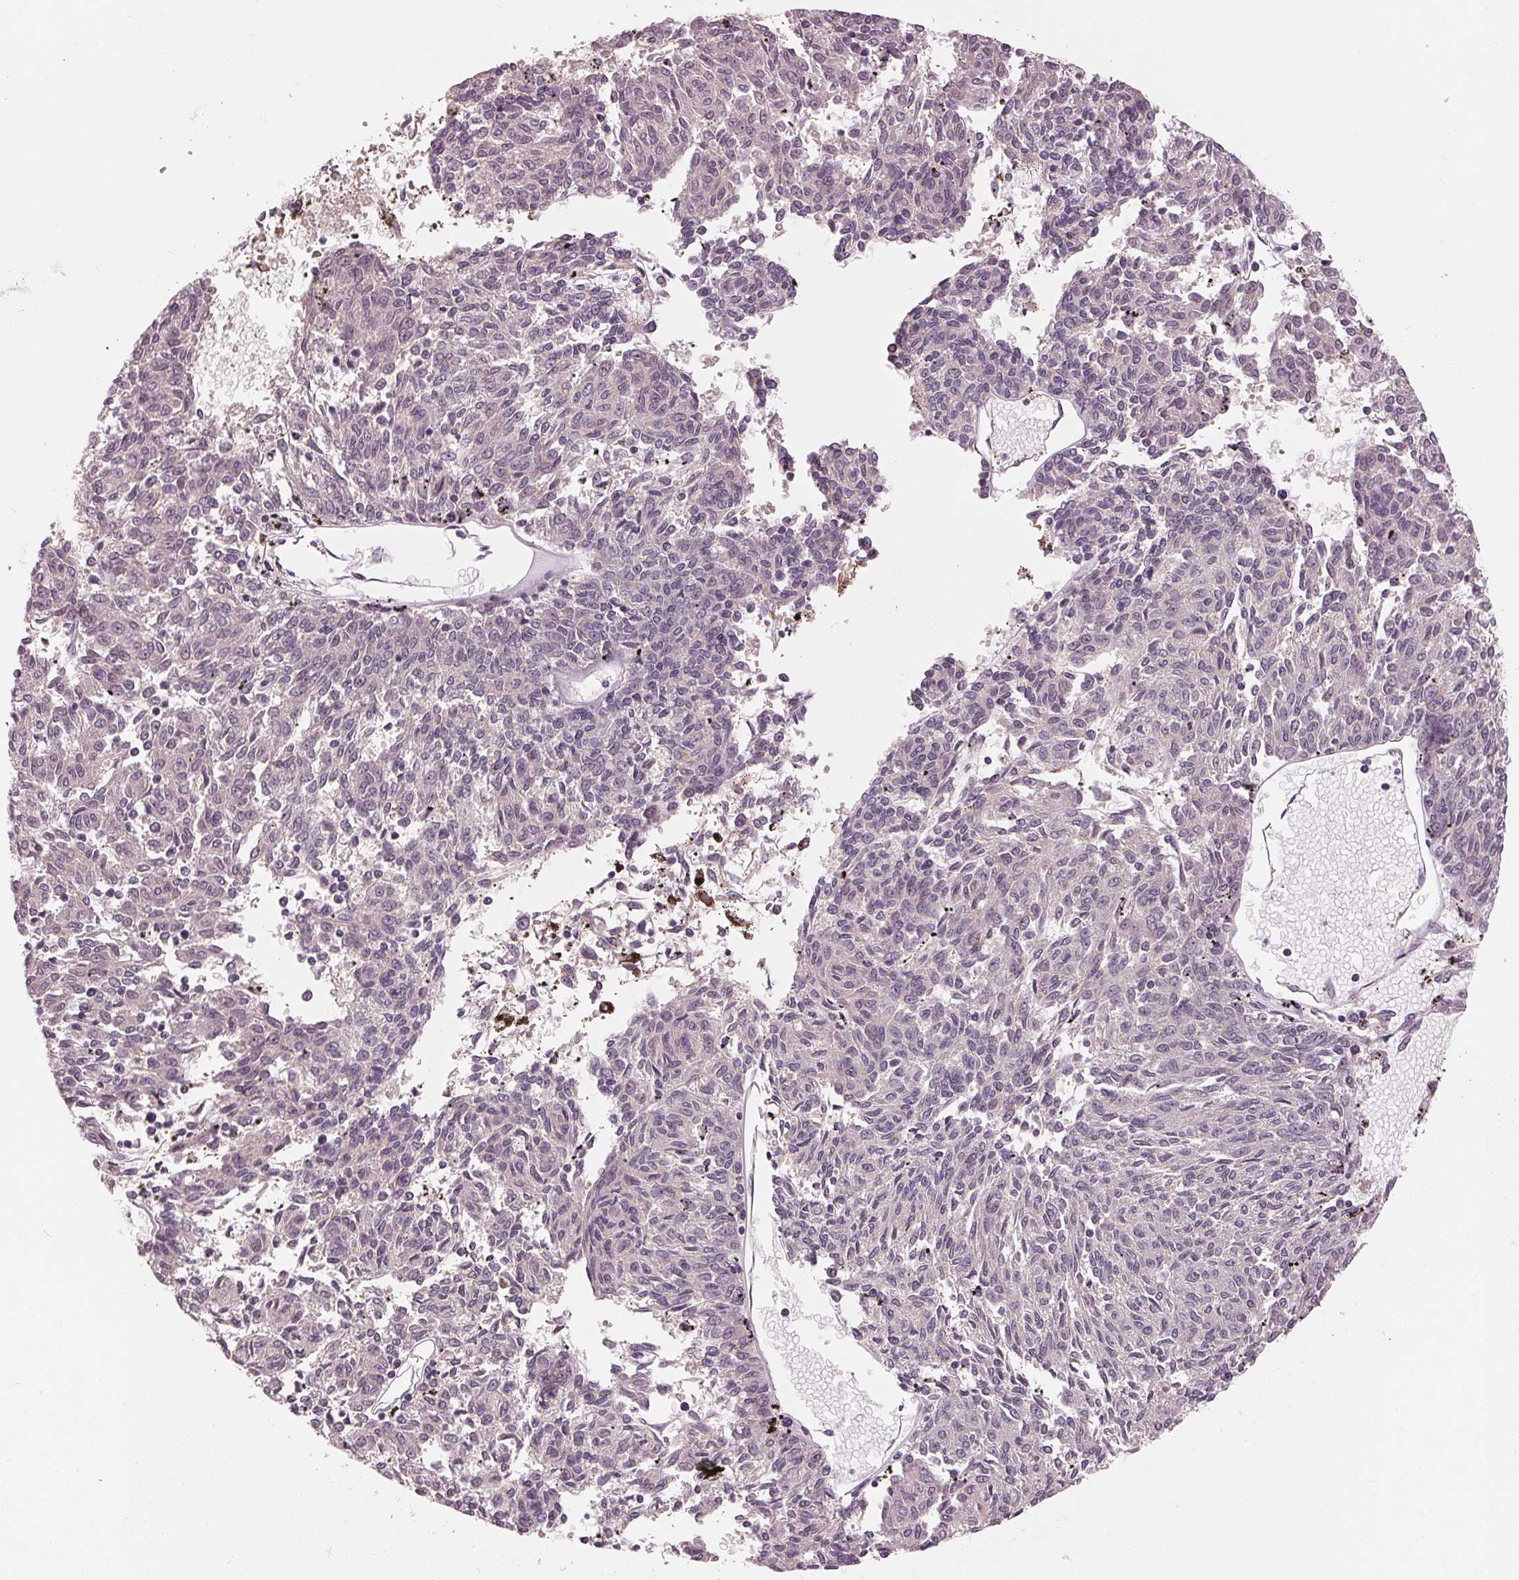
{"staining": {"intensity": "negative", "quantity": "none", "location": "none"}, "tissue": "melanoma", "cell_type": "Tumor cells", "image_type": "cancer", "snomed": [{"axis": "morphology", "description": "Malignant melanoma, NOS"}, {"axis": "topography", "description": "Skin"}], "caption": "Tumor cells show no significant protein staining in melanoma.", "gene": "ZNF605", "patient": {"sex": "female", "age": 72}}